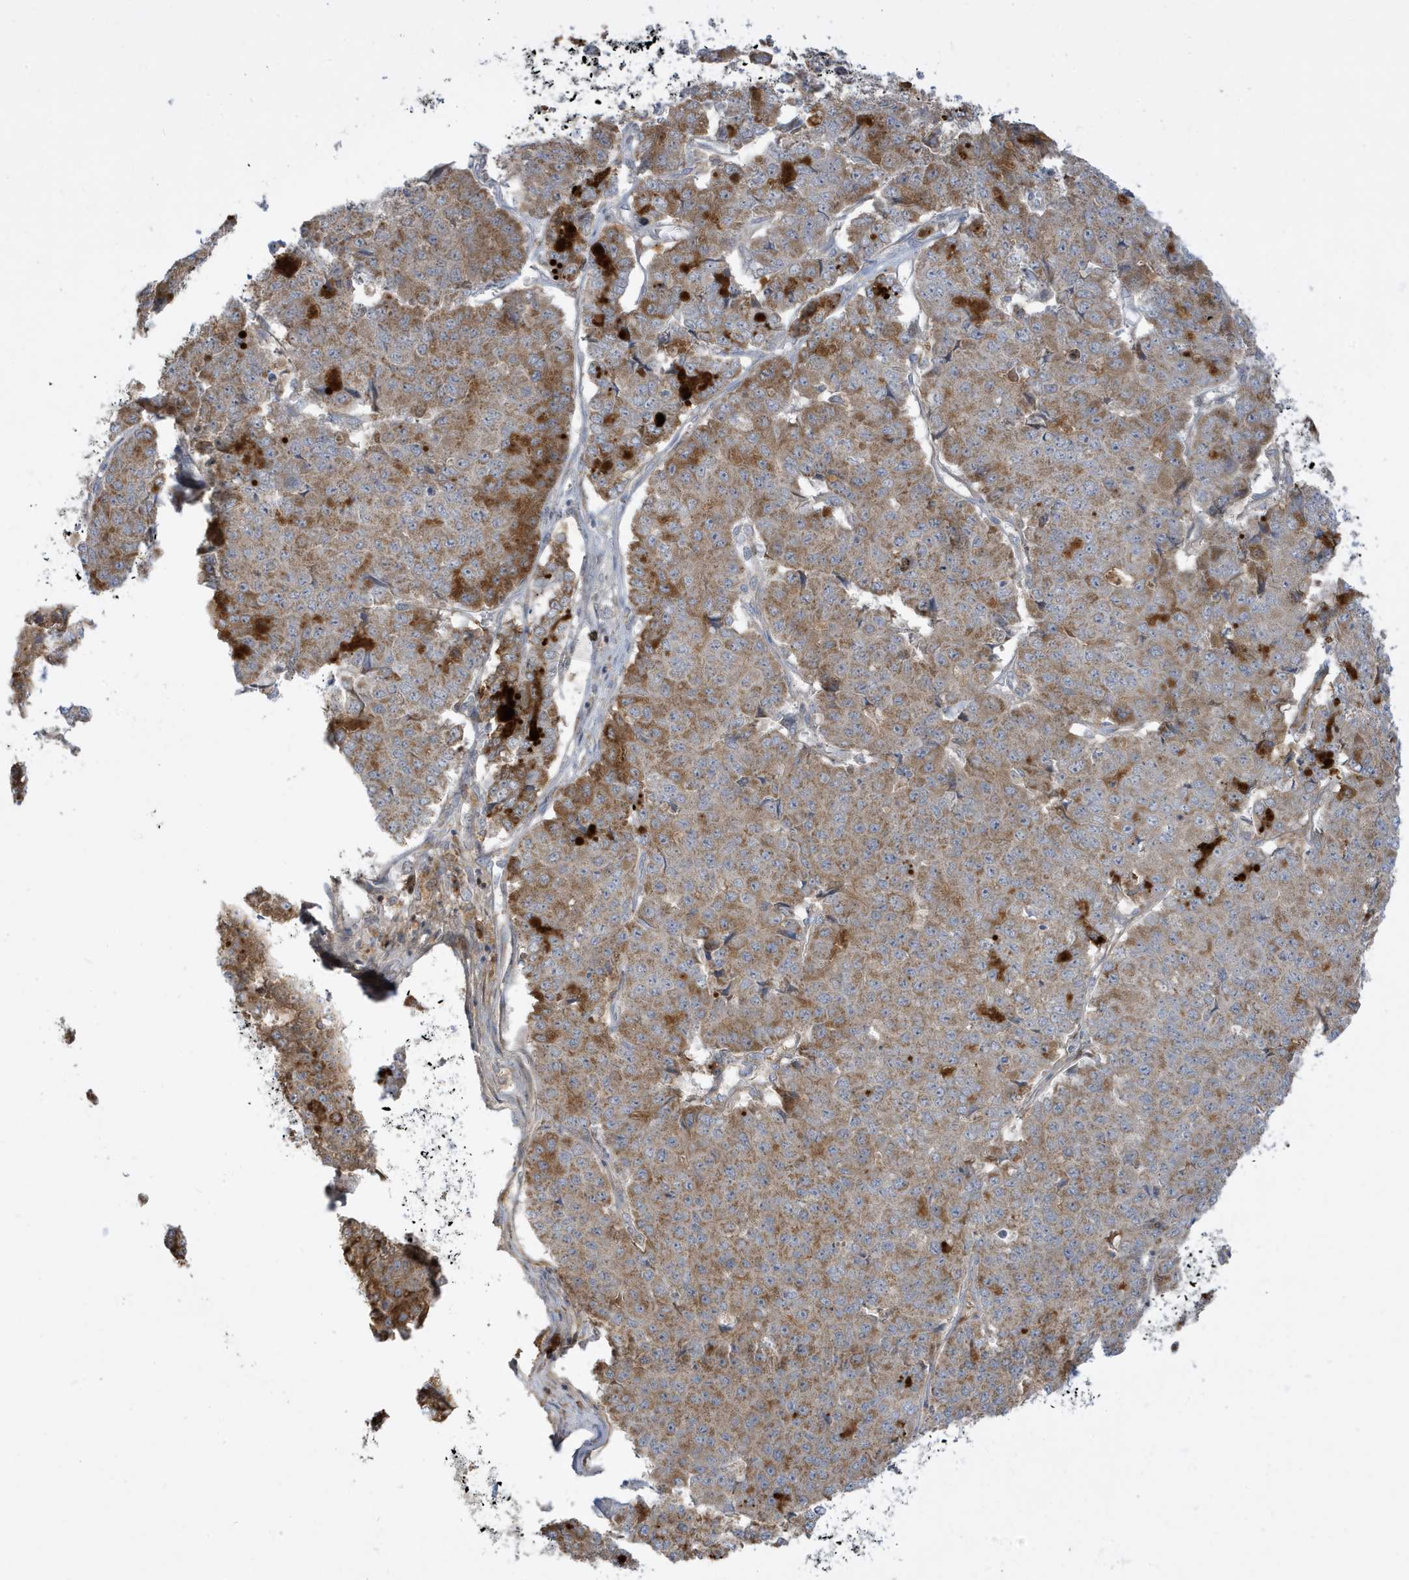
{"staining": {"intensity": "moderate", "quantity": ">75%", "location": "cytoplasmic/membranous"}, "tissue": "pancreatic cancer", "cell_type": "Tumor cells", "image_type": "cancer", "snomed": [{"axis": "morphology", "description": "Adenocarcinoma, NOS"}, {"axis": "topography", "description": "Pancreas"}], "caption": "Pancreatic cancer stained with a brown dye shows moderate cytoplasmic/membranous positive staining in approximately >75% of tumor cells.", "gene": "IFT57", "patient": {"sex": "male", "age": 50}}